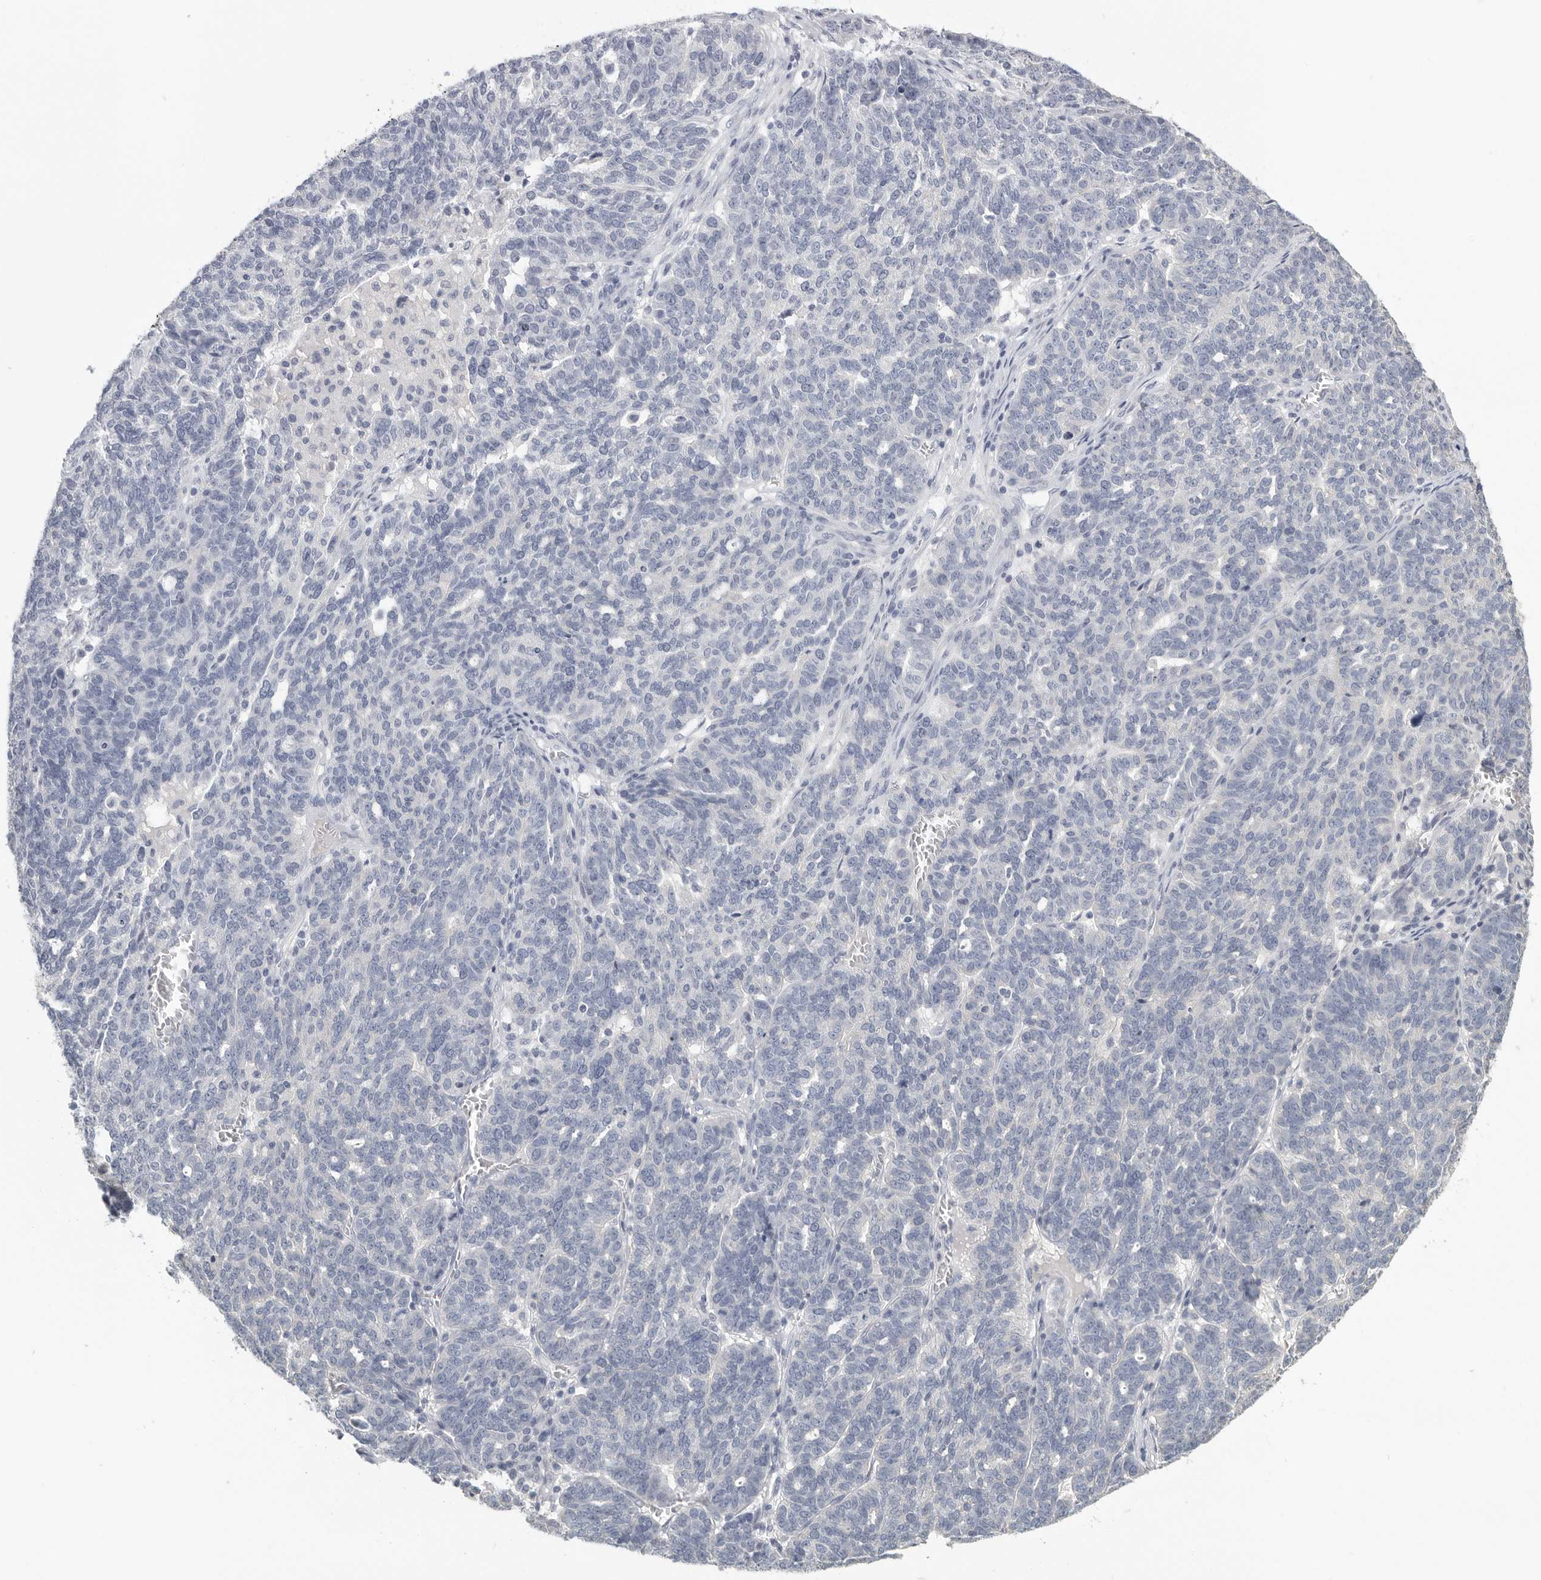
{"staining": {"intensity": "negative", "quantity": "none", "location": "none"}, "tissue": "ovarian cancer", "cell_type": "Tumor cells", "image_type": "cancer", "snomed": [{"axis": "morphology", "description": "Cystadenocarcinoma, serous, NOS"}, {"axis": "topography", "description": "Ovary"}], "caption": "High magnification brightfield microscopy of serous cystadenocarcinoma (ovarian) stained with DAB (brown) and counterstained with hematoxylin (blue): tumor cells show no significant expression. The staining is performed using DAB (3,3'-diaminobenzidine) brown chromogen with nuclei counter-stained in using hematoxylin.", "gene": "DNAJC11", "patient": {"sex": "female", "age": 59}}